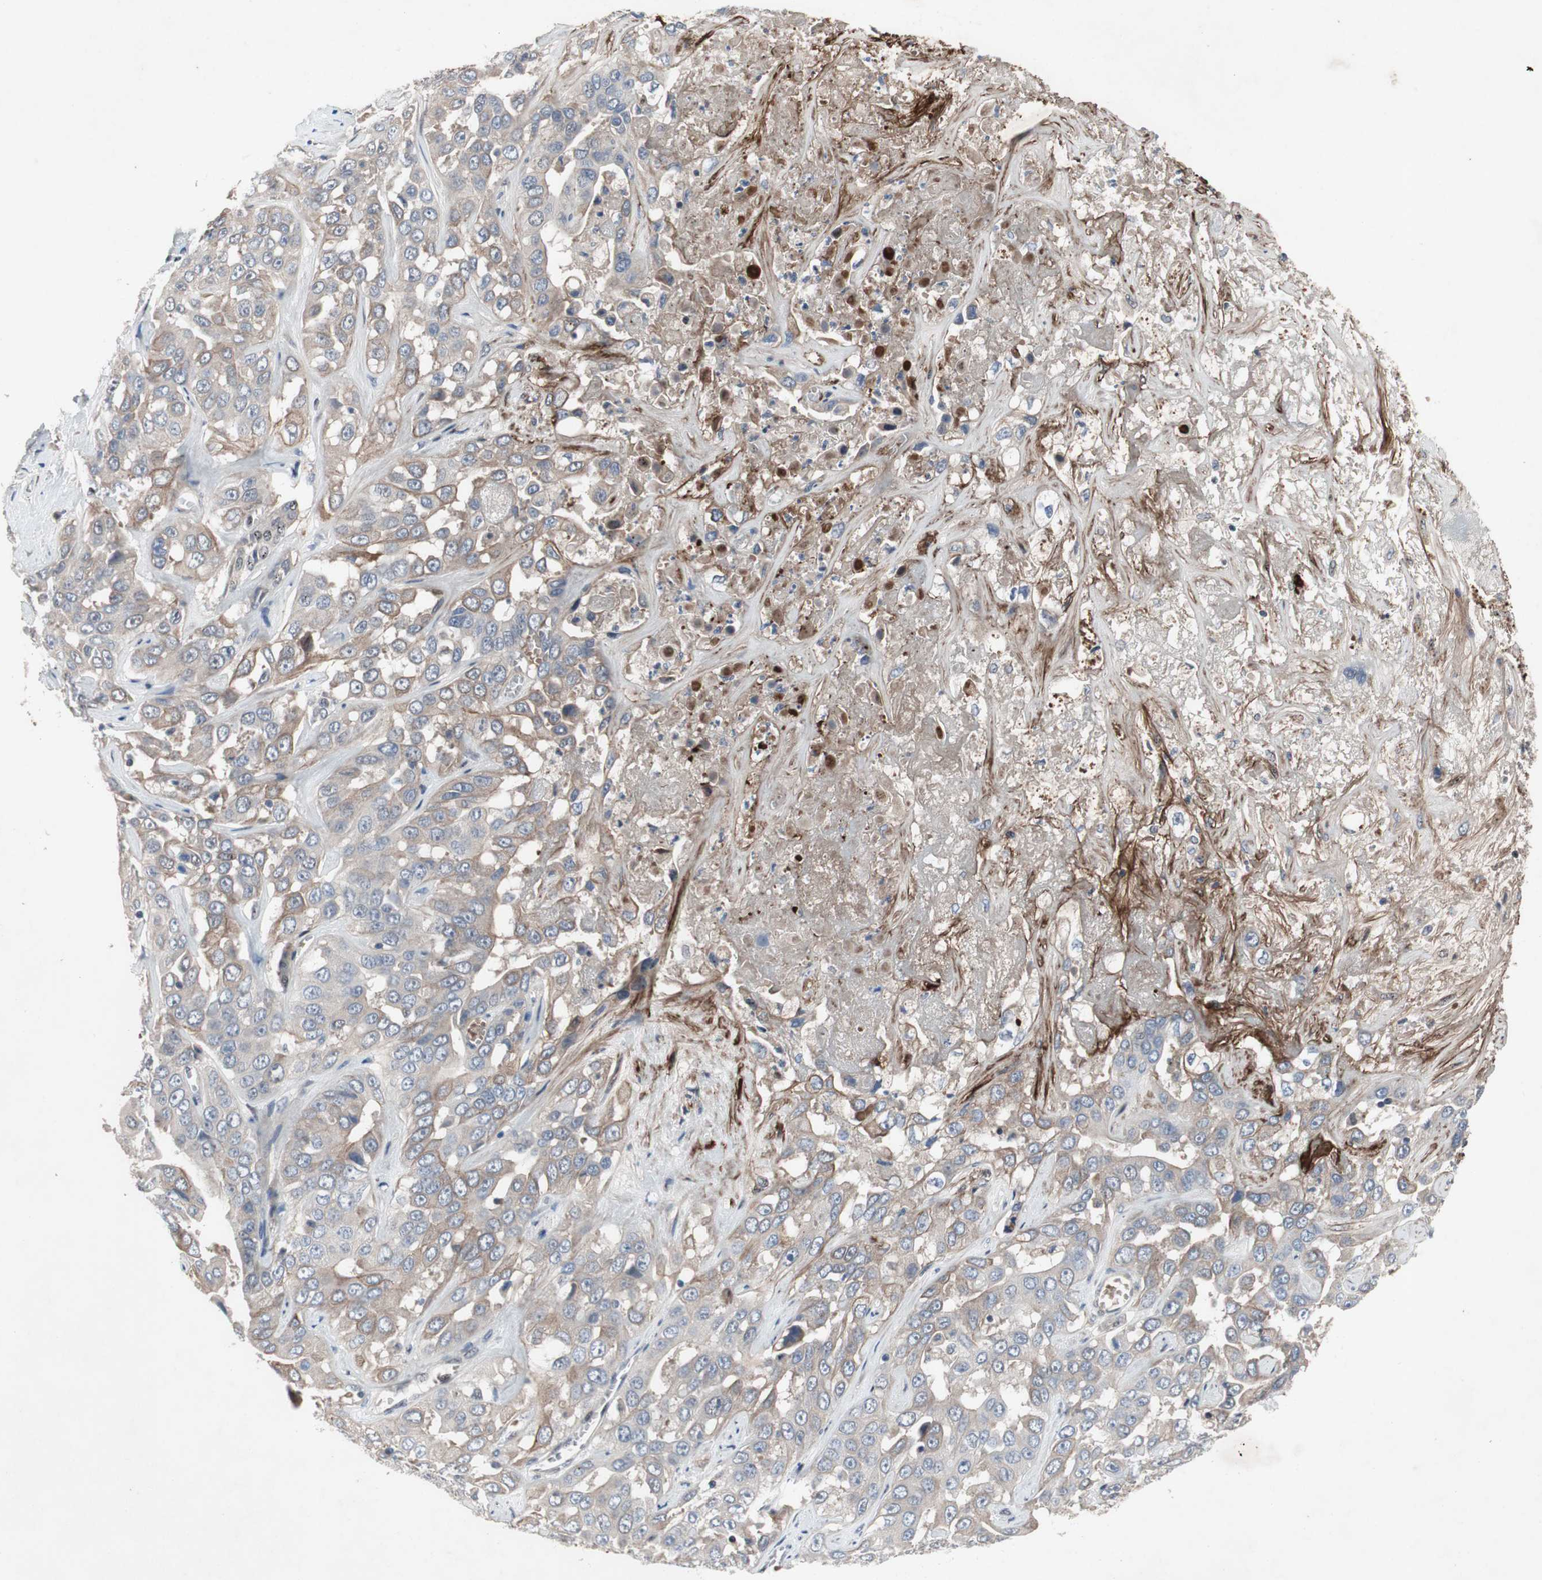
{"staining": {"intensity": "weak", "quantity": "25%-75%", "location": "cytoplasmic/membranous"}, "tissue": "liver cancer", "cell_type": "Tumor cells", "image_type": "cancer", "snomed": [{"axis": "morphology", "description": "Cholangiocarcinoma"}, {"axis": "topography", "description": "Liver"}], "caption": "Liver cancer (cholangiocarcinoma) tissue shows weak cytoplasmic/membranous positivity in about 25%-75% of tumor cells", "gene": "SOX7", "patient": {"sex": "female", "age": 52}}